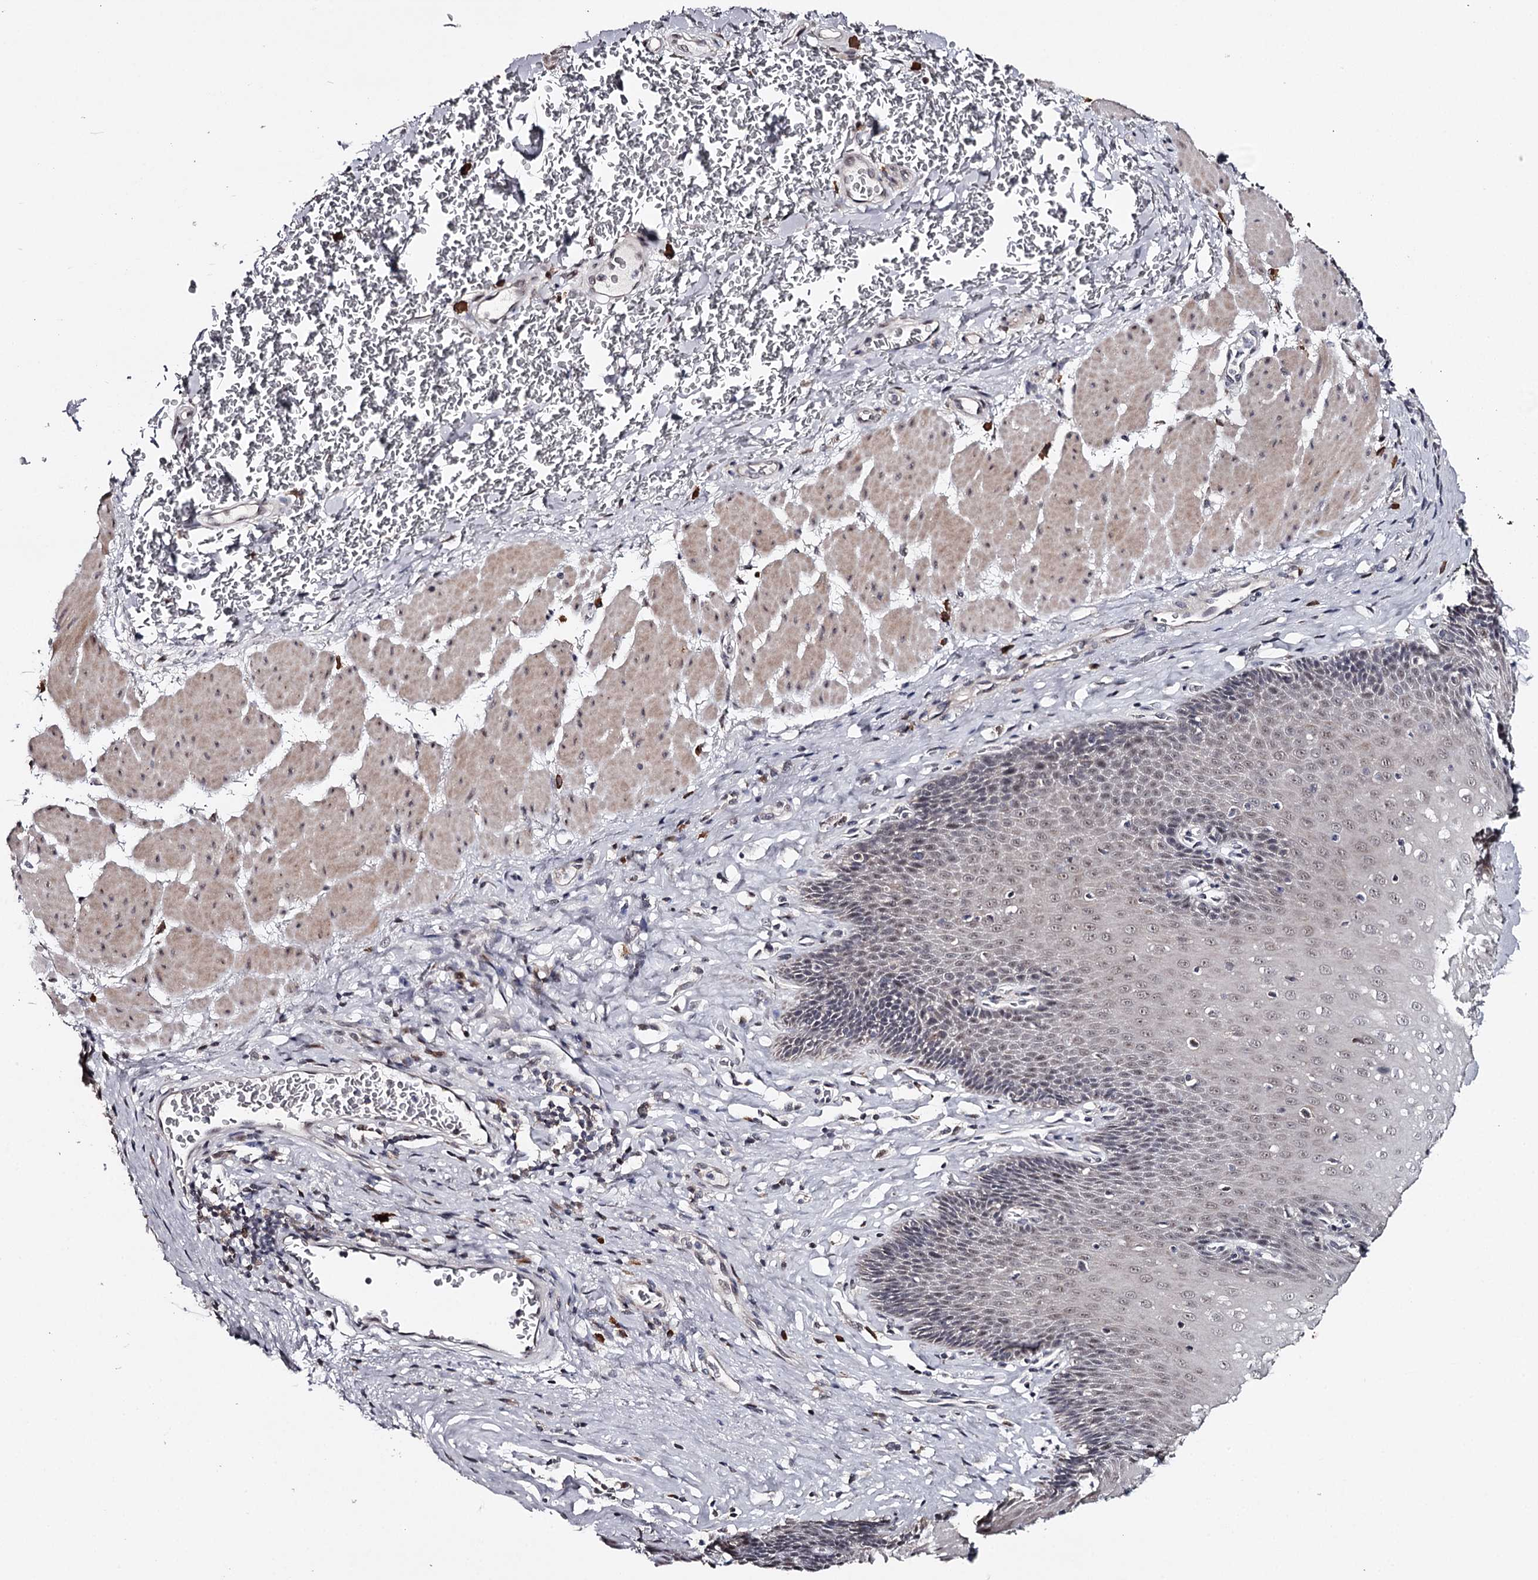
{"staining": {"intensity": "weak", "quantity": "25%-75%", "location": "nuclear"}, "tissue": "esophagus", "cell_type": "Squamous epithelial cells", "image_type": "normal", "snomed": [{"axis": "morphology", "description": "Normal tissue, NOS"}, {"axis": "topography", "description": "Esophagus"}], "caption": "This photomicrograph reveals normal esophagus stained with IHC to label a protein in brown. The nuclear of squamous epithelial cells show weak positivity for the protein. Nuclei are counter-stained blue.", "gene": "GTSF1", "patient": {"sex": "female", "age": 66}}